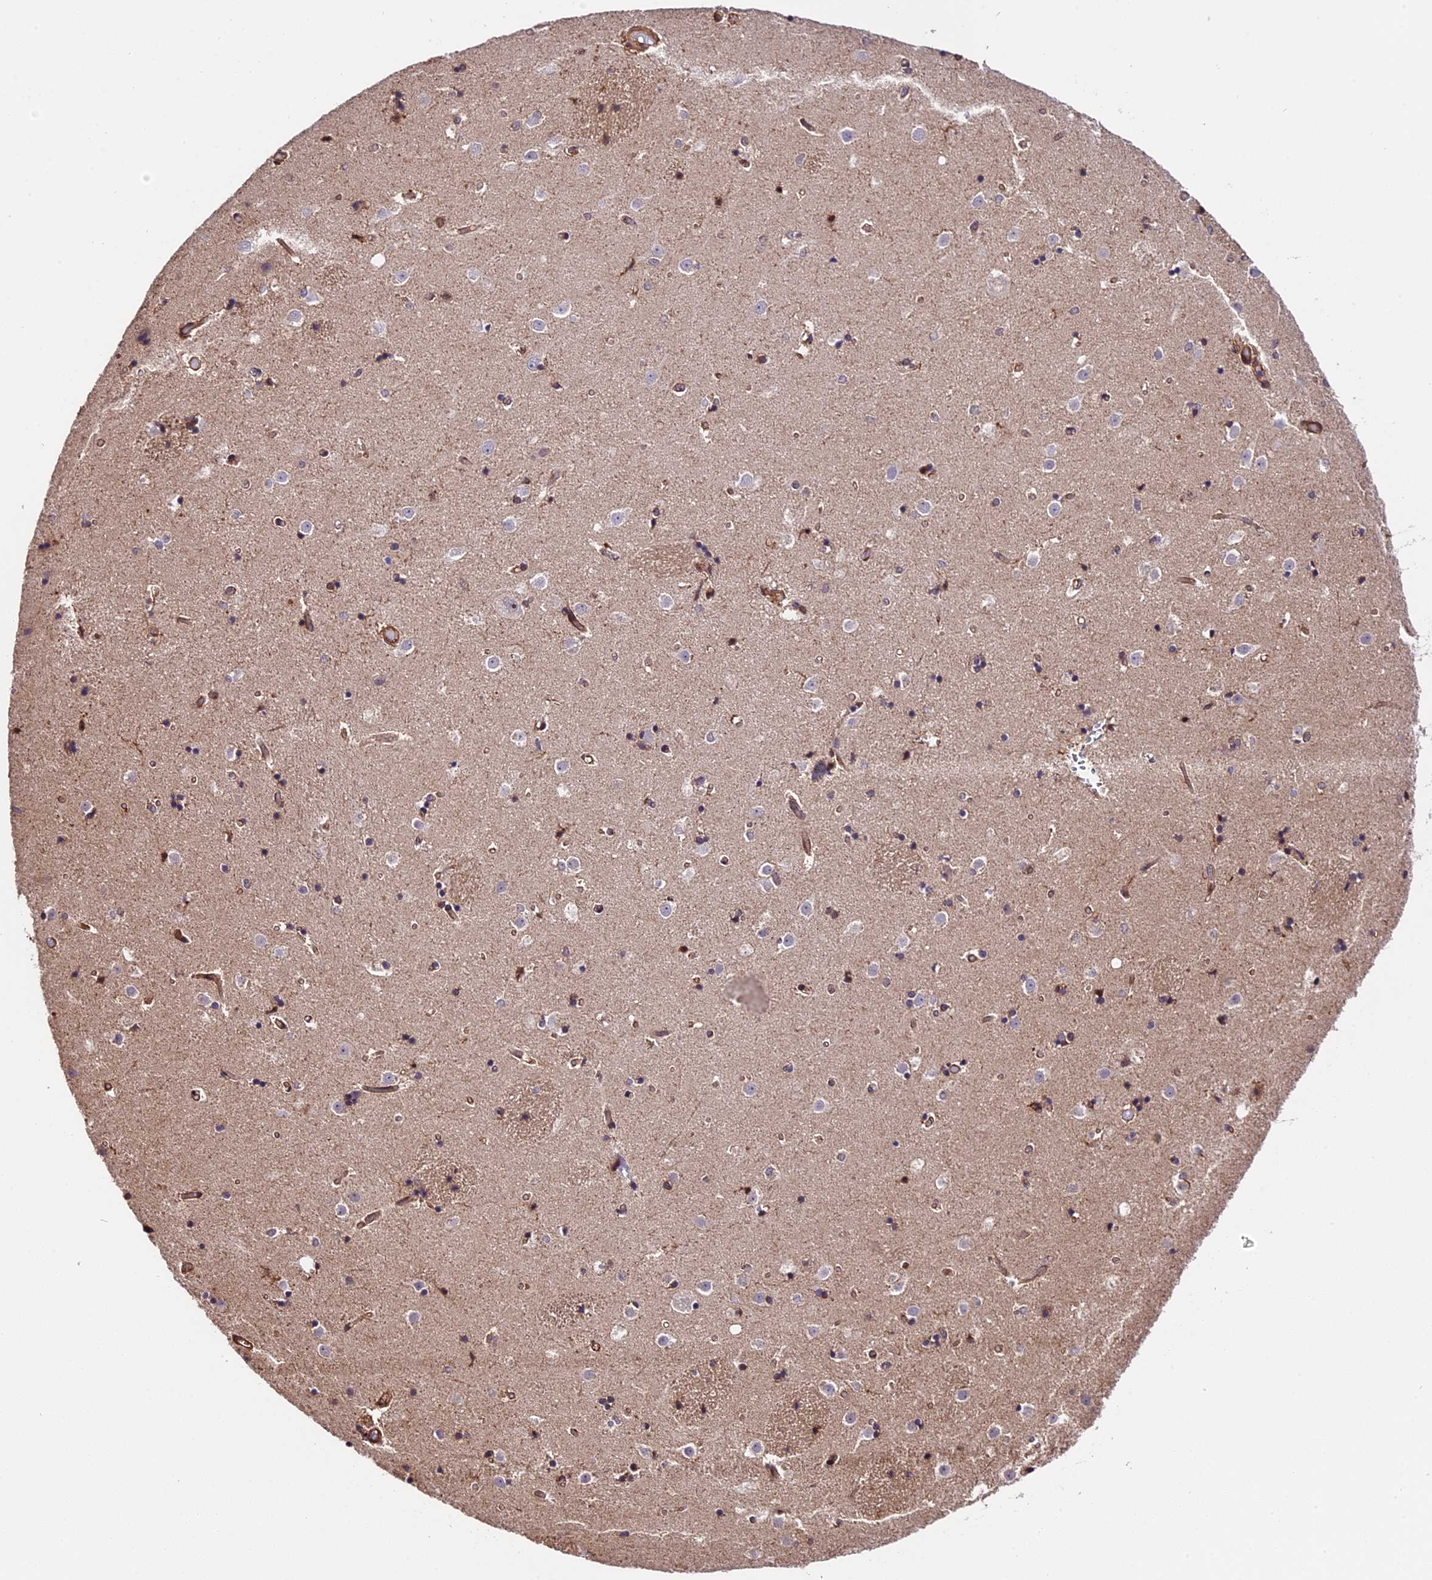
{"staining": {"intensity": "negative", "quantity": "none", "location": "none"}, "tissue": "caudate", "cell_type": "Glial cells", "image_type": "normal", "snomed": [{"axis": "morphology", "description": "Normal tissue, NOS"}, {"axis": "topography", "description": "Lateral ventricle wall"}], "caption": "Immunohistochemistry (IHC) photomicrograph of benign caudate: human caudate stained with DAB shows no significant protein positivity in glial cells. (DAB IHC visualized using brightfield microscopy, high magnification).", "gene": "HERPUD1", "patient": {"sex": "female", "age": 52}}